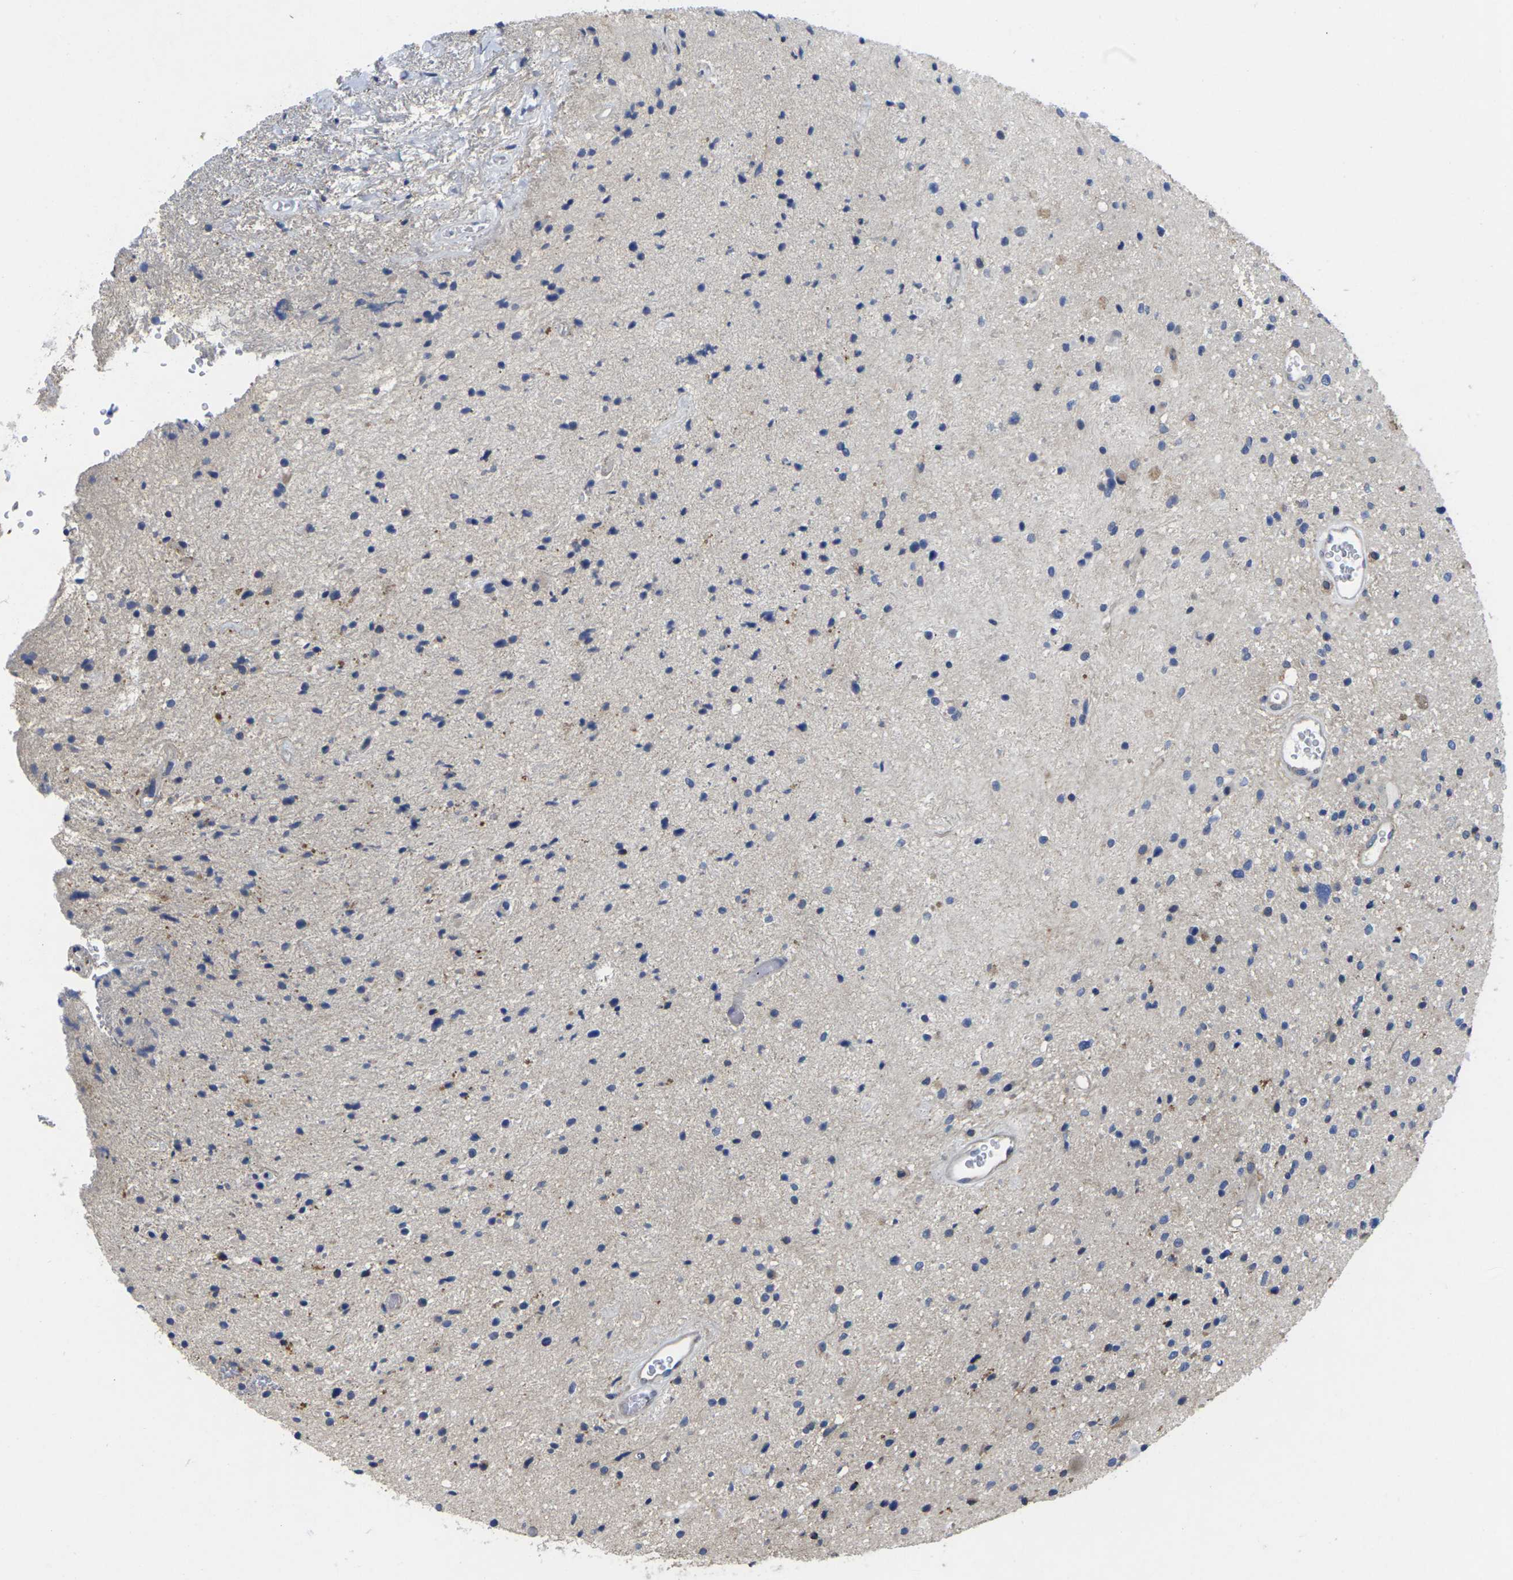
{"staining": {"intensity": "moderate", "quantity": "<25%", "location": "cytoplasmic/membranous"}, "tissue": "glioma", "cell_type": "Tumor cells", "image_type": "cancer", "snomed": [{"axis": "morphology", "description": "Glioma, malignant, High grade"}, {"axis": "topography", "description": "Brain"}], "caption": "About <25% of tumor cells in human glioma exhibit moderate cytoplasmic/membranous protein expression as visualized by brown immunohistochemical staining.", "gene": "SCNN1A", "patient": {"sex": "male", "age": 33}}